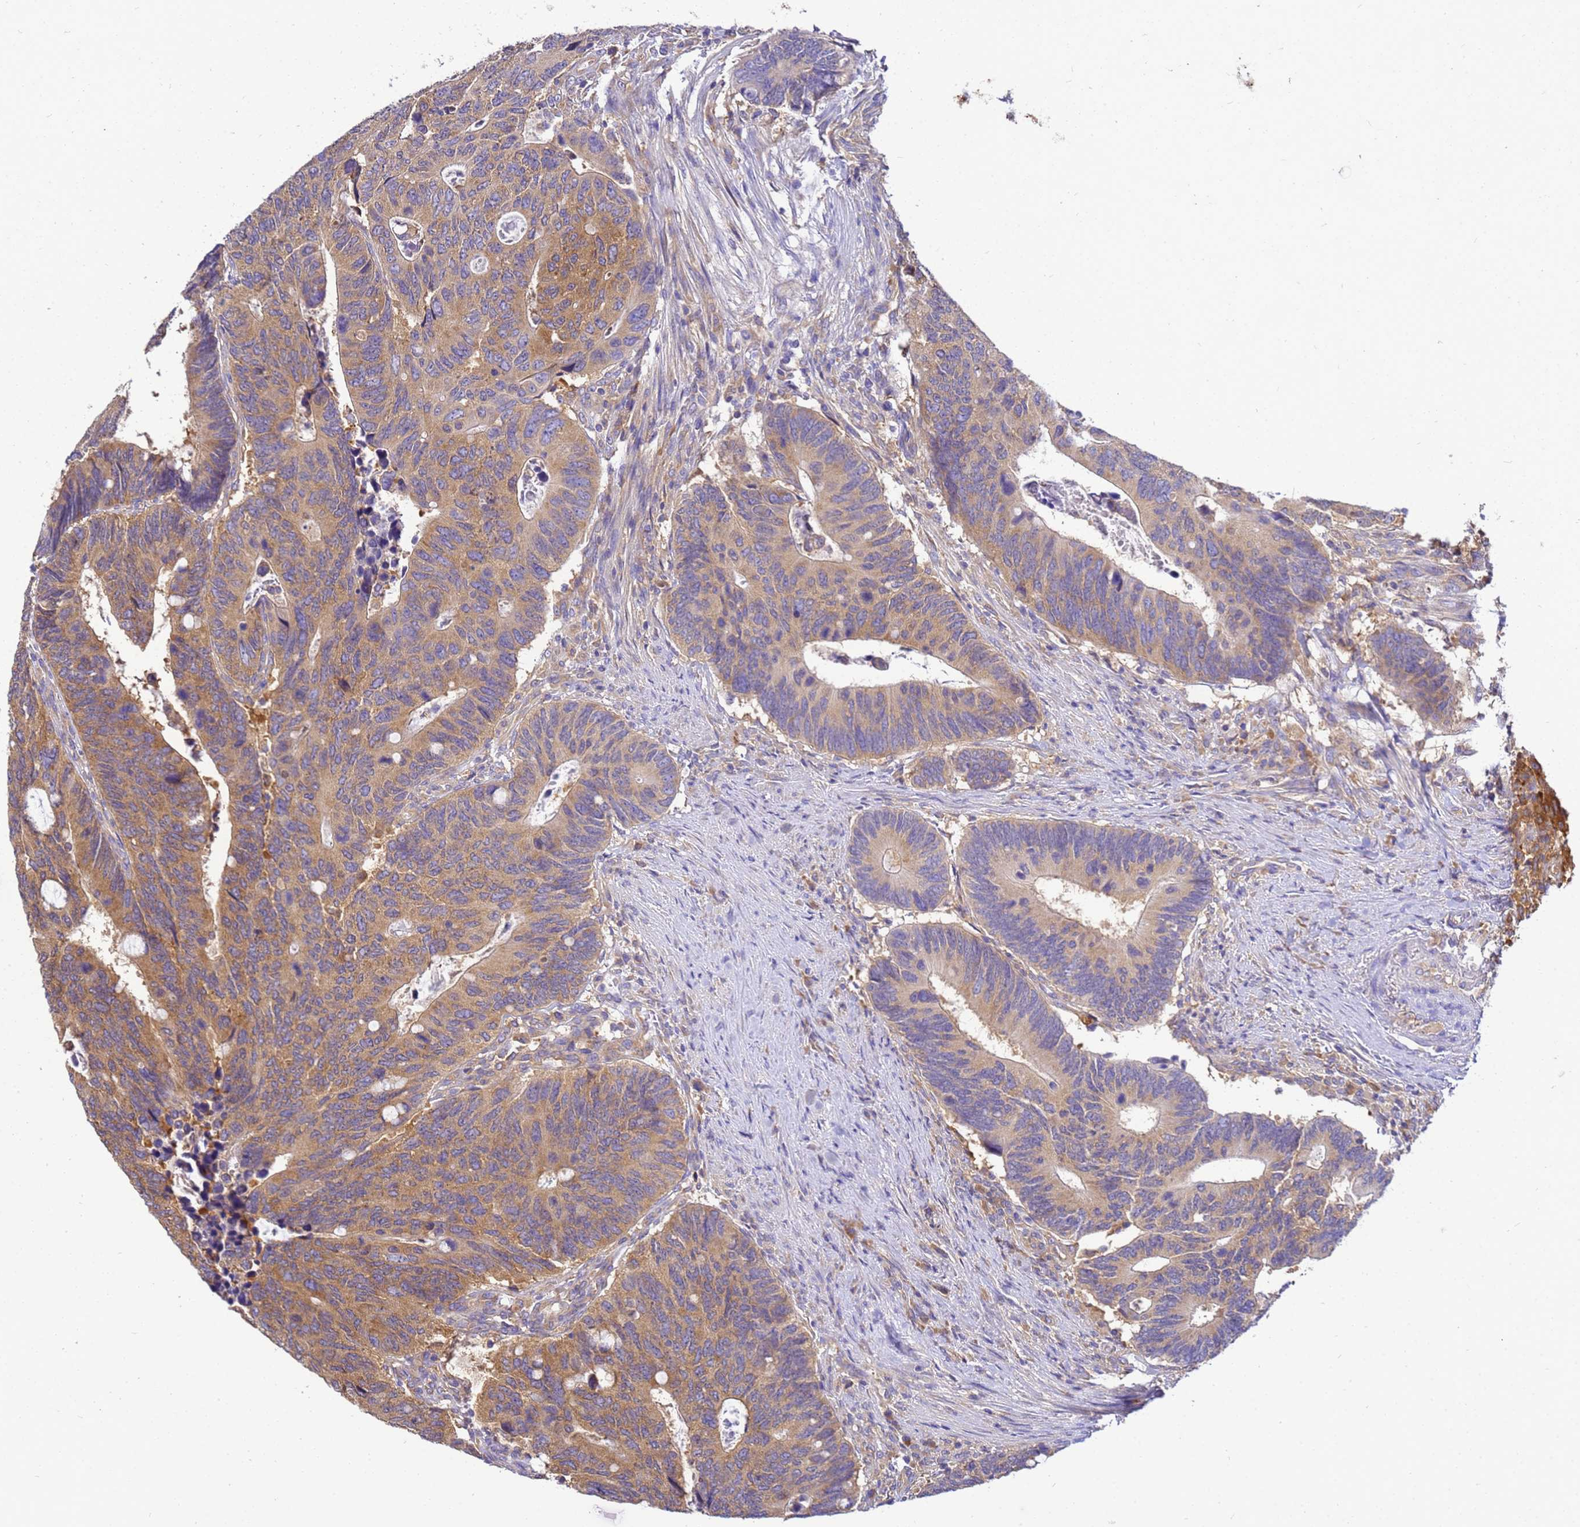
{"staining": {"intensity": "moderate", "quantity": ">75%", "location": "cytoplasmic/membranous"}, "tissue": "colorectal cancer", "cell_type": "Tumor cells", "image_type": "cancer", "snomed": [{"axis": "morphology", "description": "Adenocarcinoma, NOS"}, {"axis": "topography", "description": "Colon"}], "caption": "A medium amount of moderate cytoplasmic/membranous expression is present in about >75% of tumor cells in colorectal adenocarcinoma tissue. Using DAB (3,3'-diaminobenzidine) (brown) and hematoxylin (blue) stains, captured at high magnification using brightfield microscopy.", "gene": "NARS1", "patient": {"sex": "male", "age": 87}}